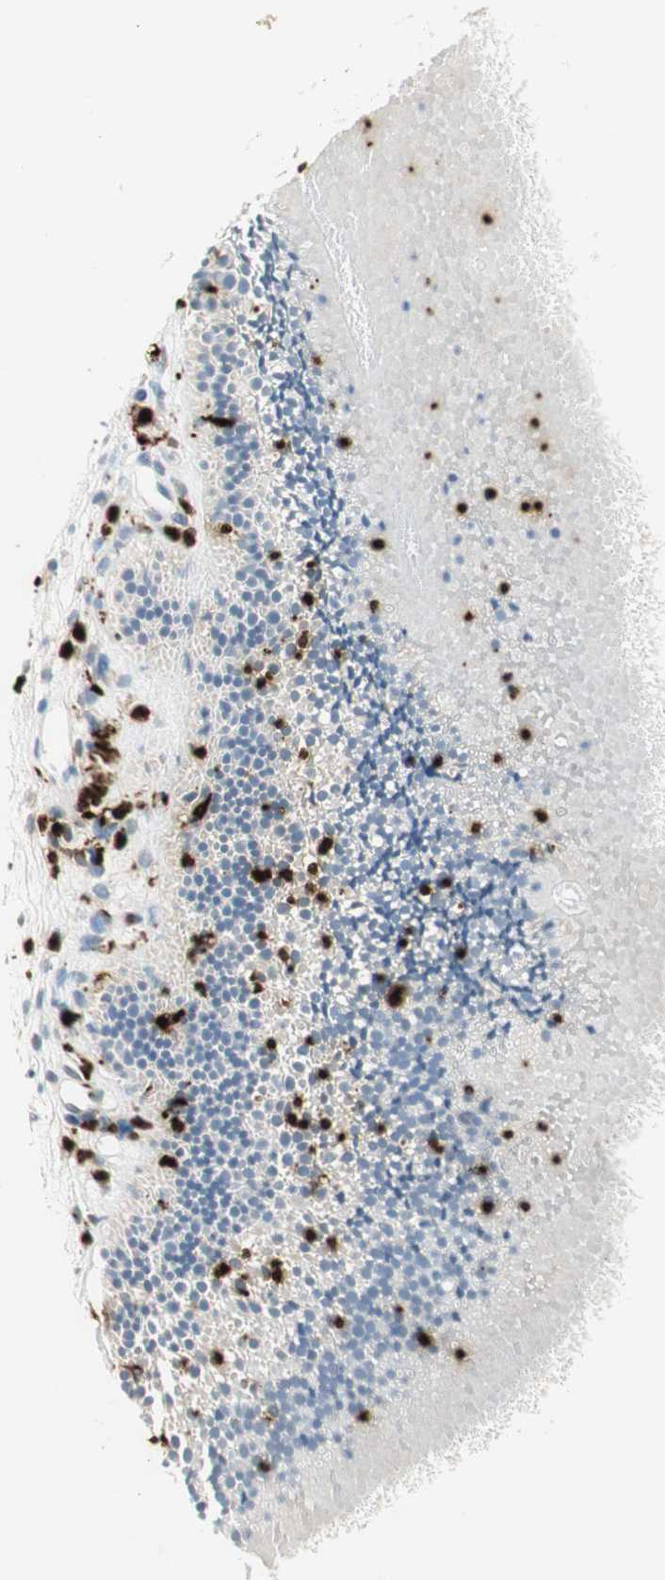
{"staining": {"intensity": "negative", "quantity": "none", "location": "none"}, "tissue": "nasopharynx", "cell_type": "Respiratory epithelial cells", "image_type": "normal", "snomed": [{"axis": "morphology", "description": "Normal tissue, NOS"}, {"axis": "topography", "description": "Nasopharynx"}], "caption": "Immunohistochemical staining of unremarkable human nasopharynx shows no significant staining in respiratory epithelial cells.", "gene": "PRTN3", "patient": {"sex": "female", "age": 54}}